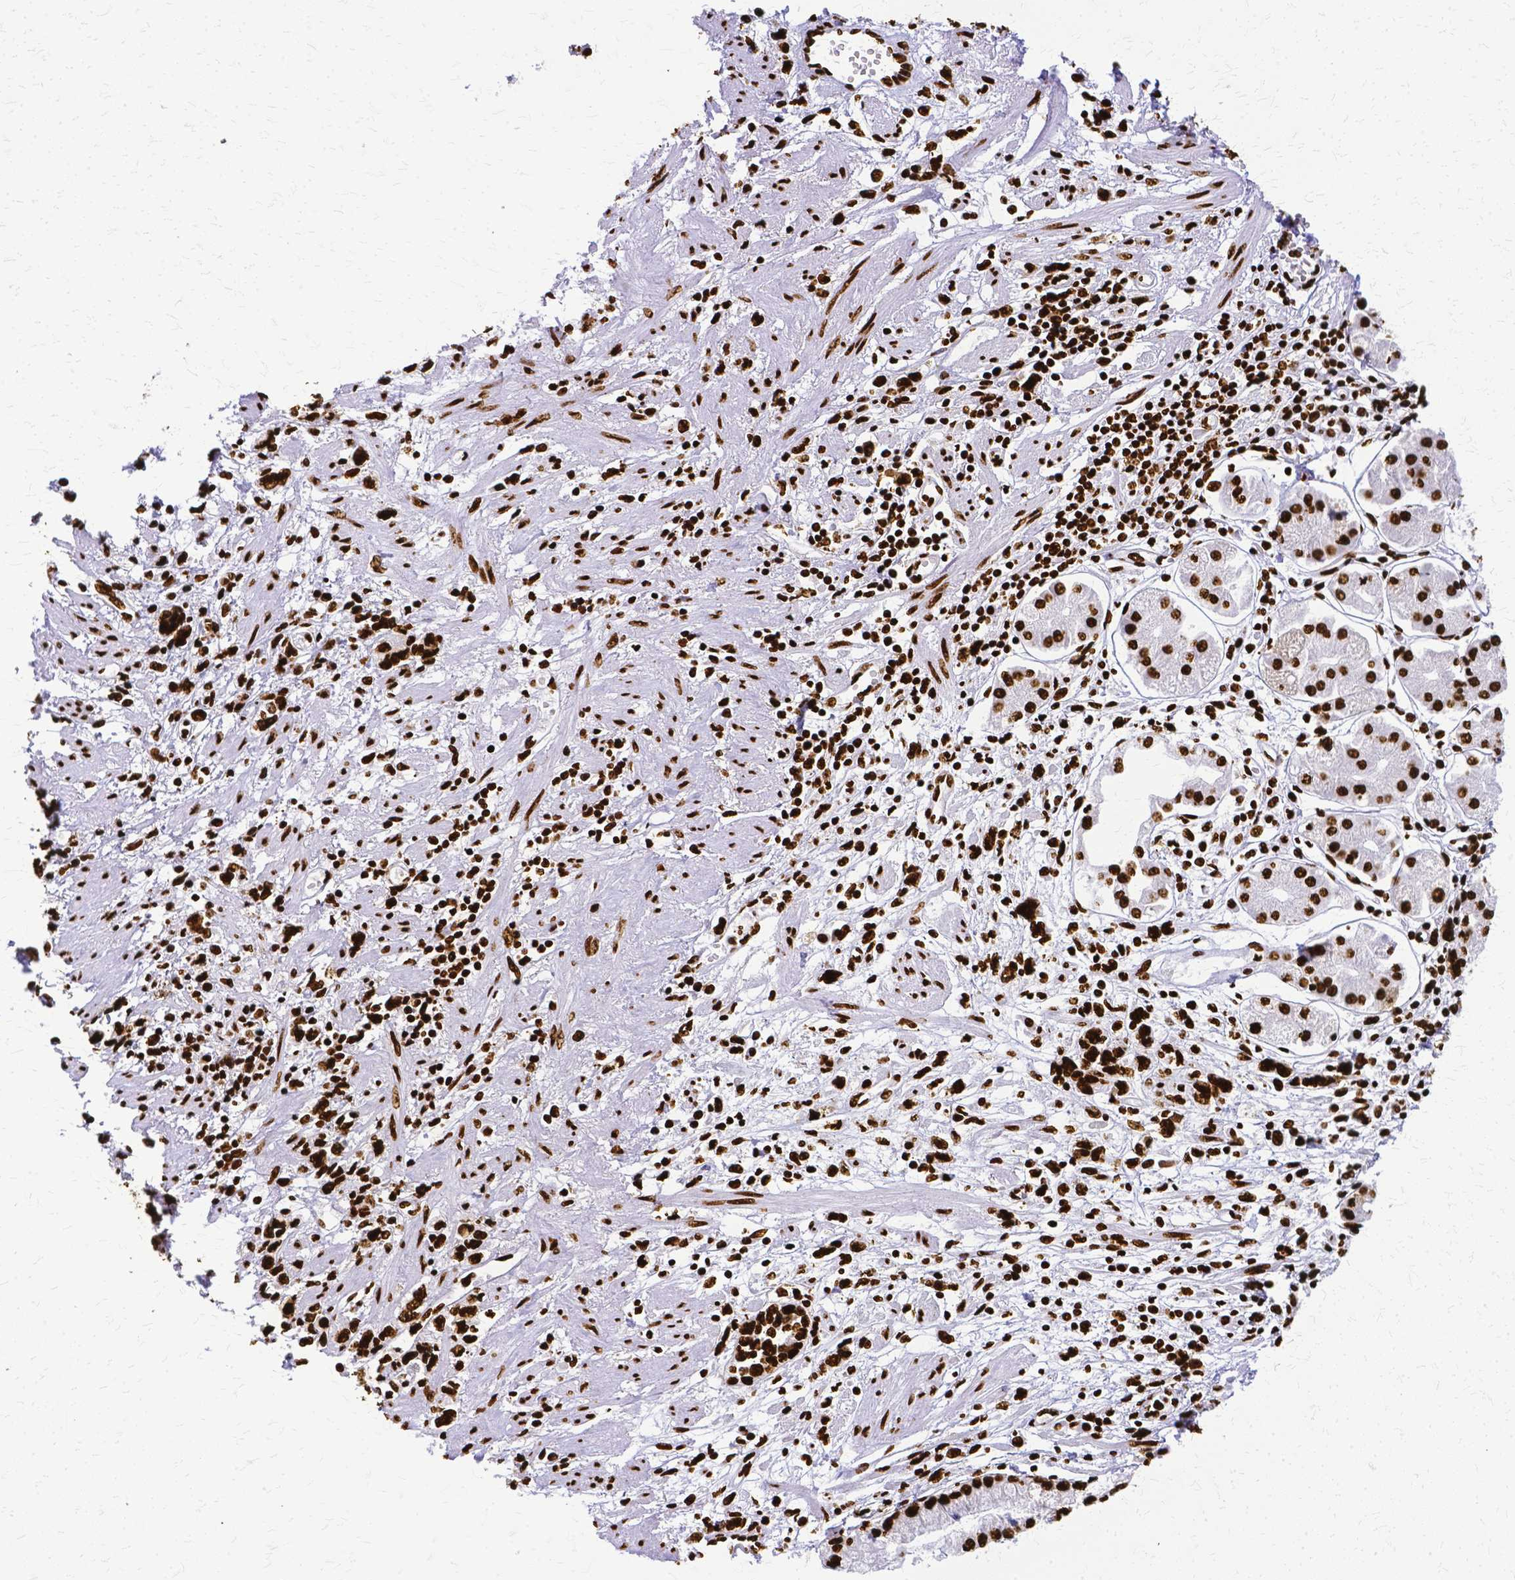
{"staining": {"intensity": "strong", "quantity": ">75%", "location": "nuclear"}, "tissue": "stomach cancer", "cell_type": "Tumor cells", "image_type": "cancer", "snomed": [{"axis": "morphology", "description": "Adenocarcinoma, NOS"}, {"axis": "topography", "description": "Stomach"}], "caption": "Protein expression analysis of human stomach cancer reveals strong nuclear positivity in about >75% of tumor cells.", "gene": "SFPQ", "patient": {"sex": "female", "age": 76}}